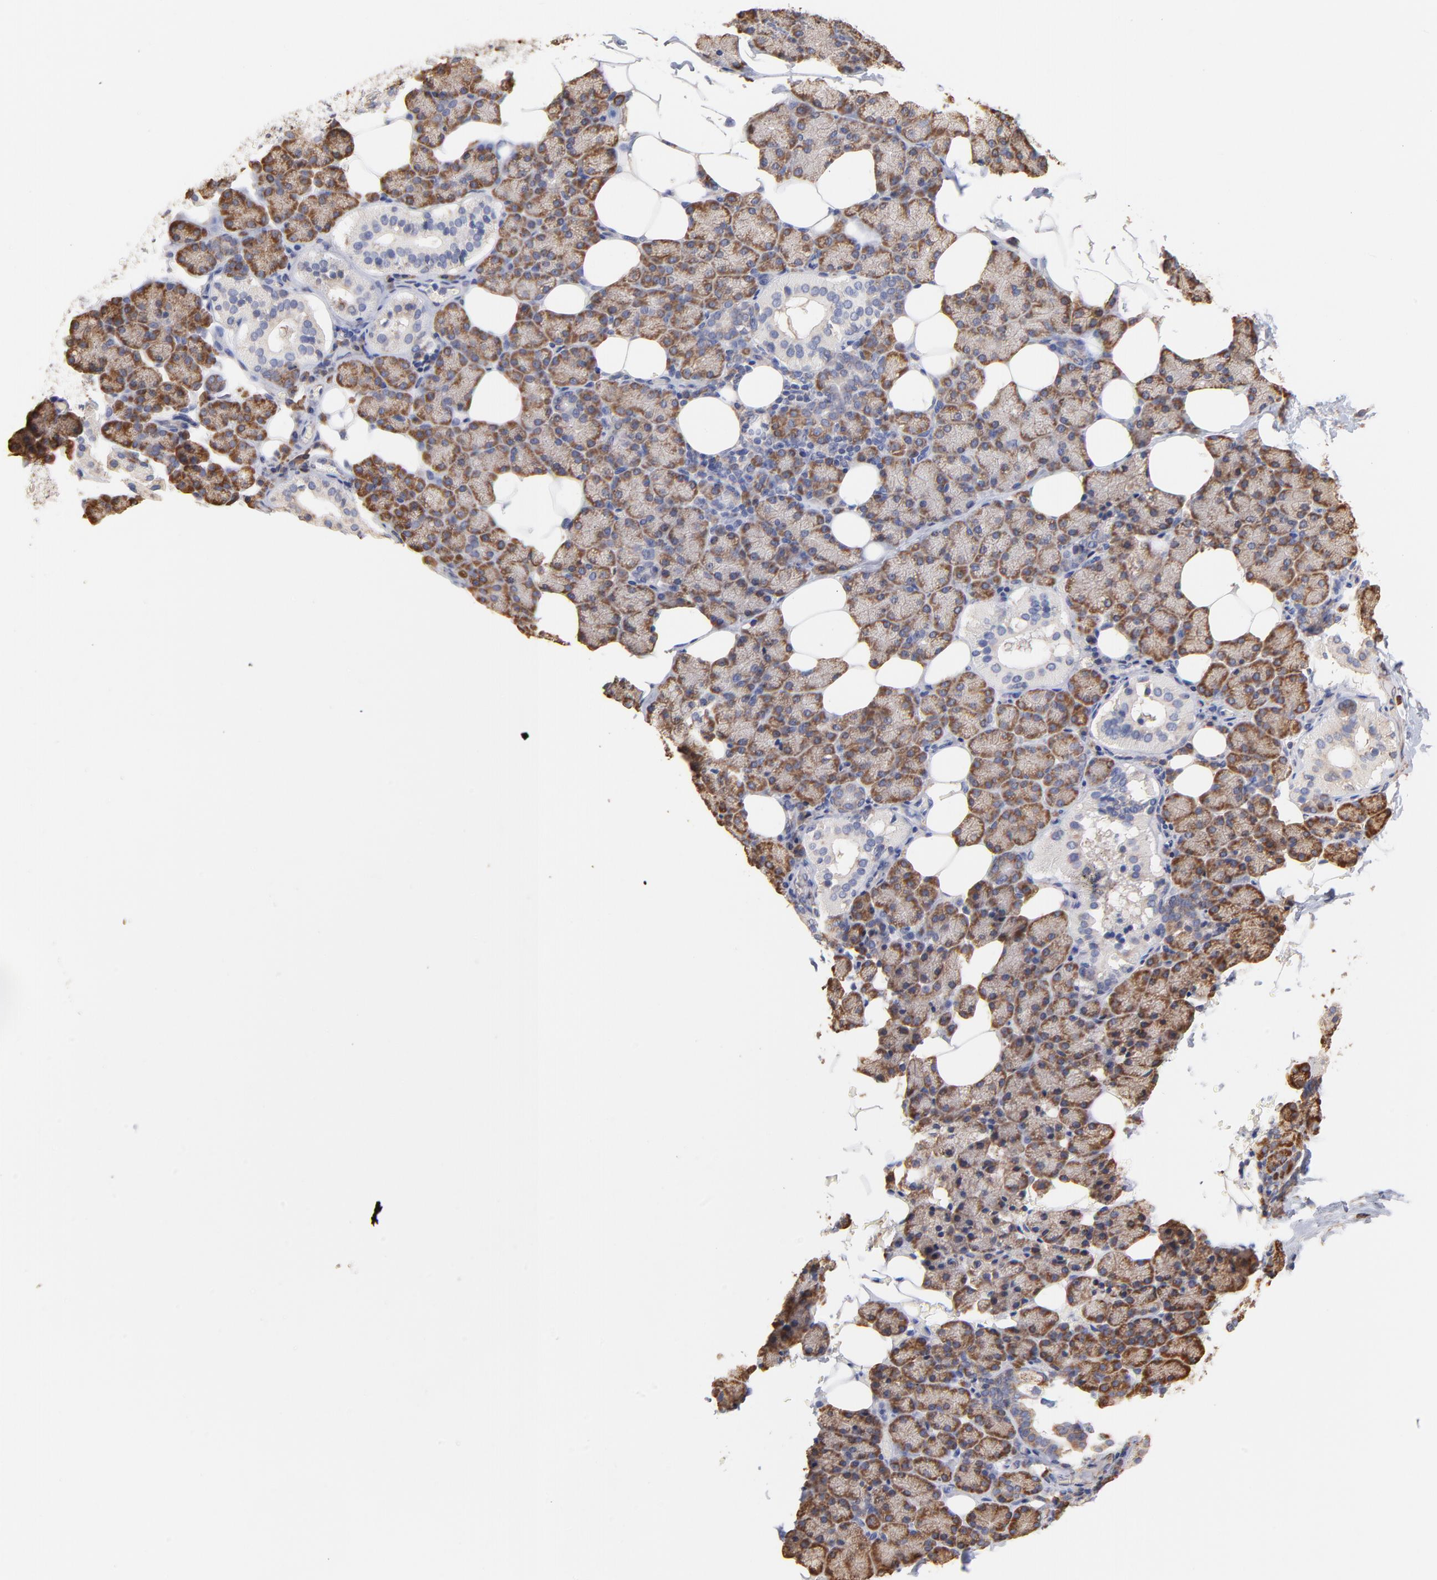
{"staining": {"intensity": "moderate", "quantity": "25%-75%", "location": "cytoplasmic/membranous"}, "tissue": "salivary gland", "cell_type": "Glandular cells", "image_type": "normal", "snomed": [{"axis": "morphology", "description": "Normal tissue, NOS"}, {"axis": "topography", "description": "Lymph node"}, {"axis": "topography", "description": "Salivary gland"}], "caption": "Immunohistochemical staining of benign salivary gland demonstrates moderate cytoplasmic/membranous protein expression in about 25%-75% of glandular cells.", "gene": "RPL9", "patient": {"sex": "male", "age": 8}}